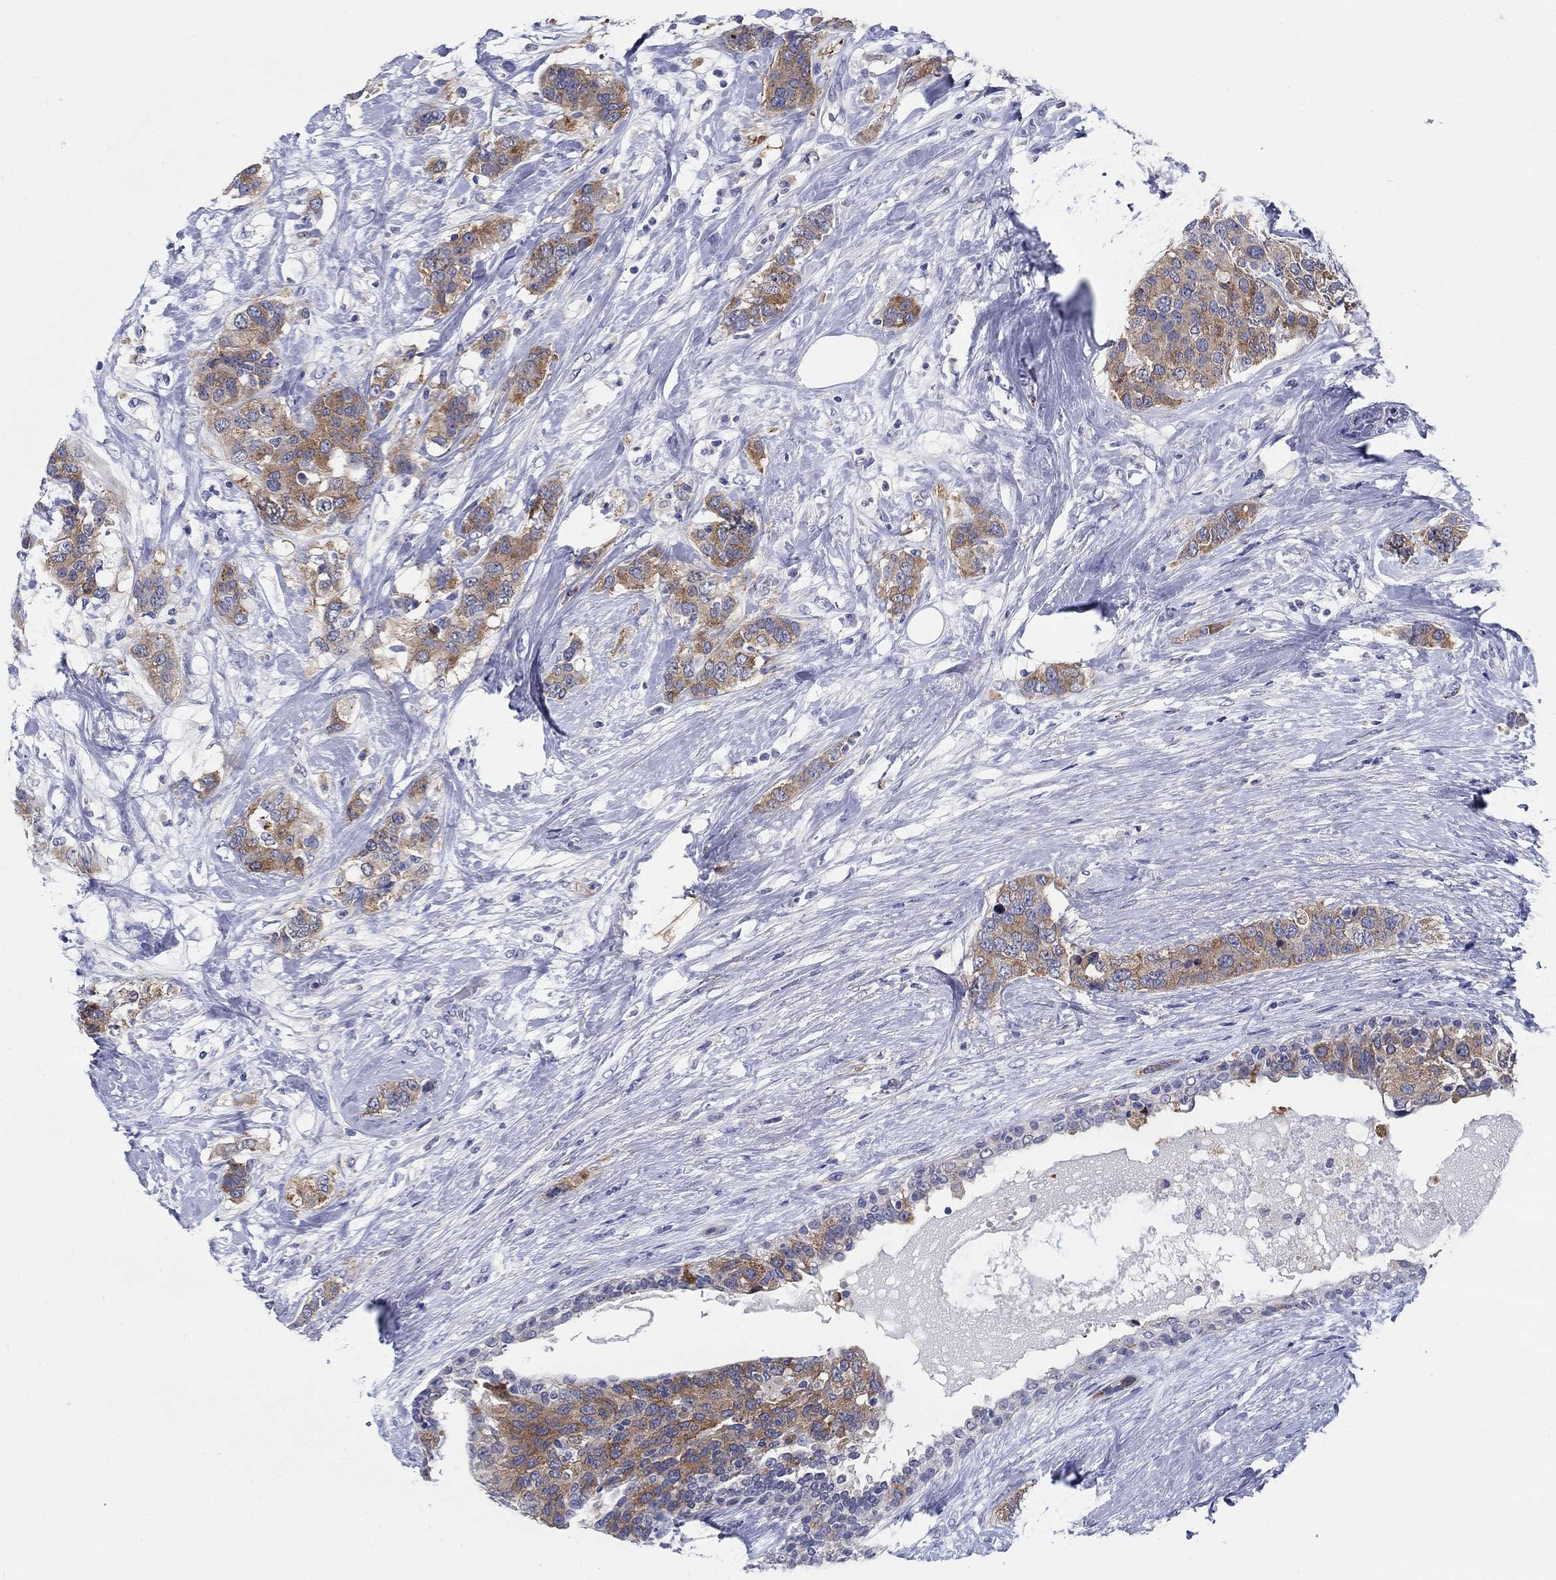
{"staining": {"intensity": "moderate", "quantity": ">75%", "location": "cytoplasmic/membranous"}, "tissue": "breast cancer", "cell_type": "Tumor cells", "image_type": "cancer", "snomed": [{"axis": "morphology", "description": "Lobular carcinoma"}, {"axis": "topography", "description": "Breast"}], "caption": "Immunohistochemical staining of human lobular carcinoma (breast) shows moderate cytoplasmic/membranous protein expression in approximately >75% of tumor cells. (DAB = brown stain, brightfield microscopy at high magnification).", "gene": "RAP1GAP", "patient": {"sex": "female", "age": 59}}